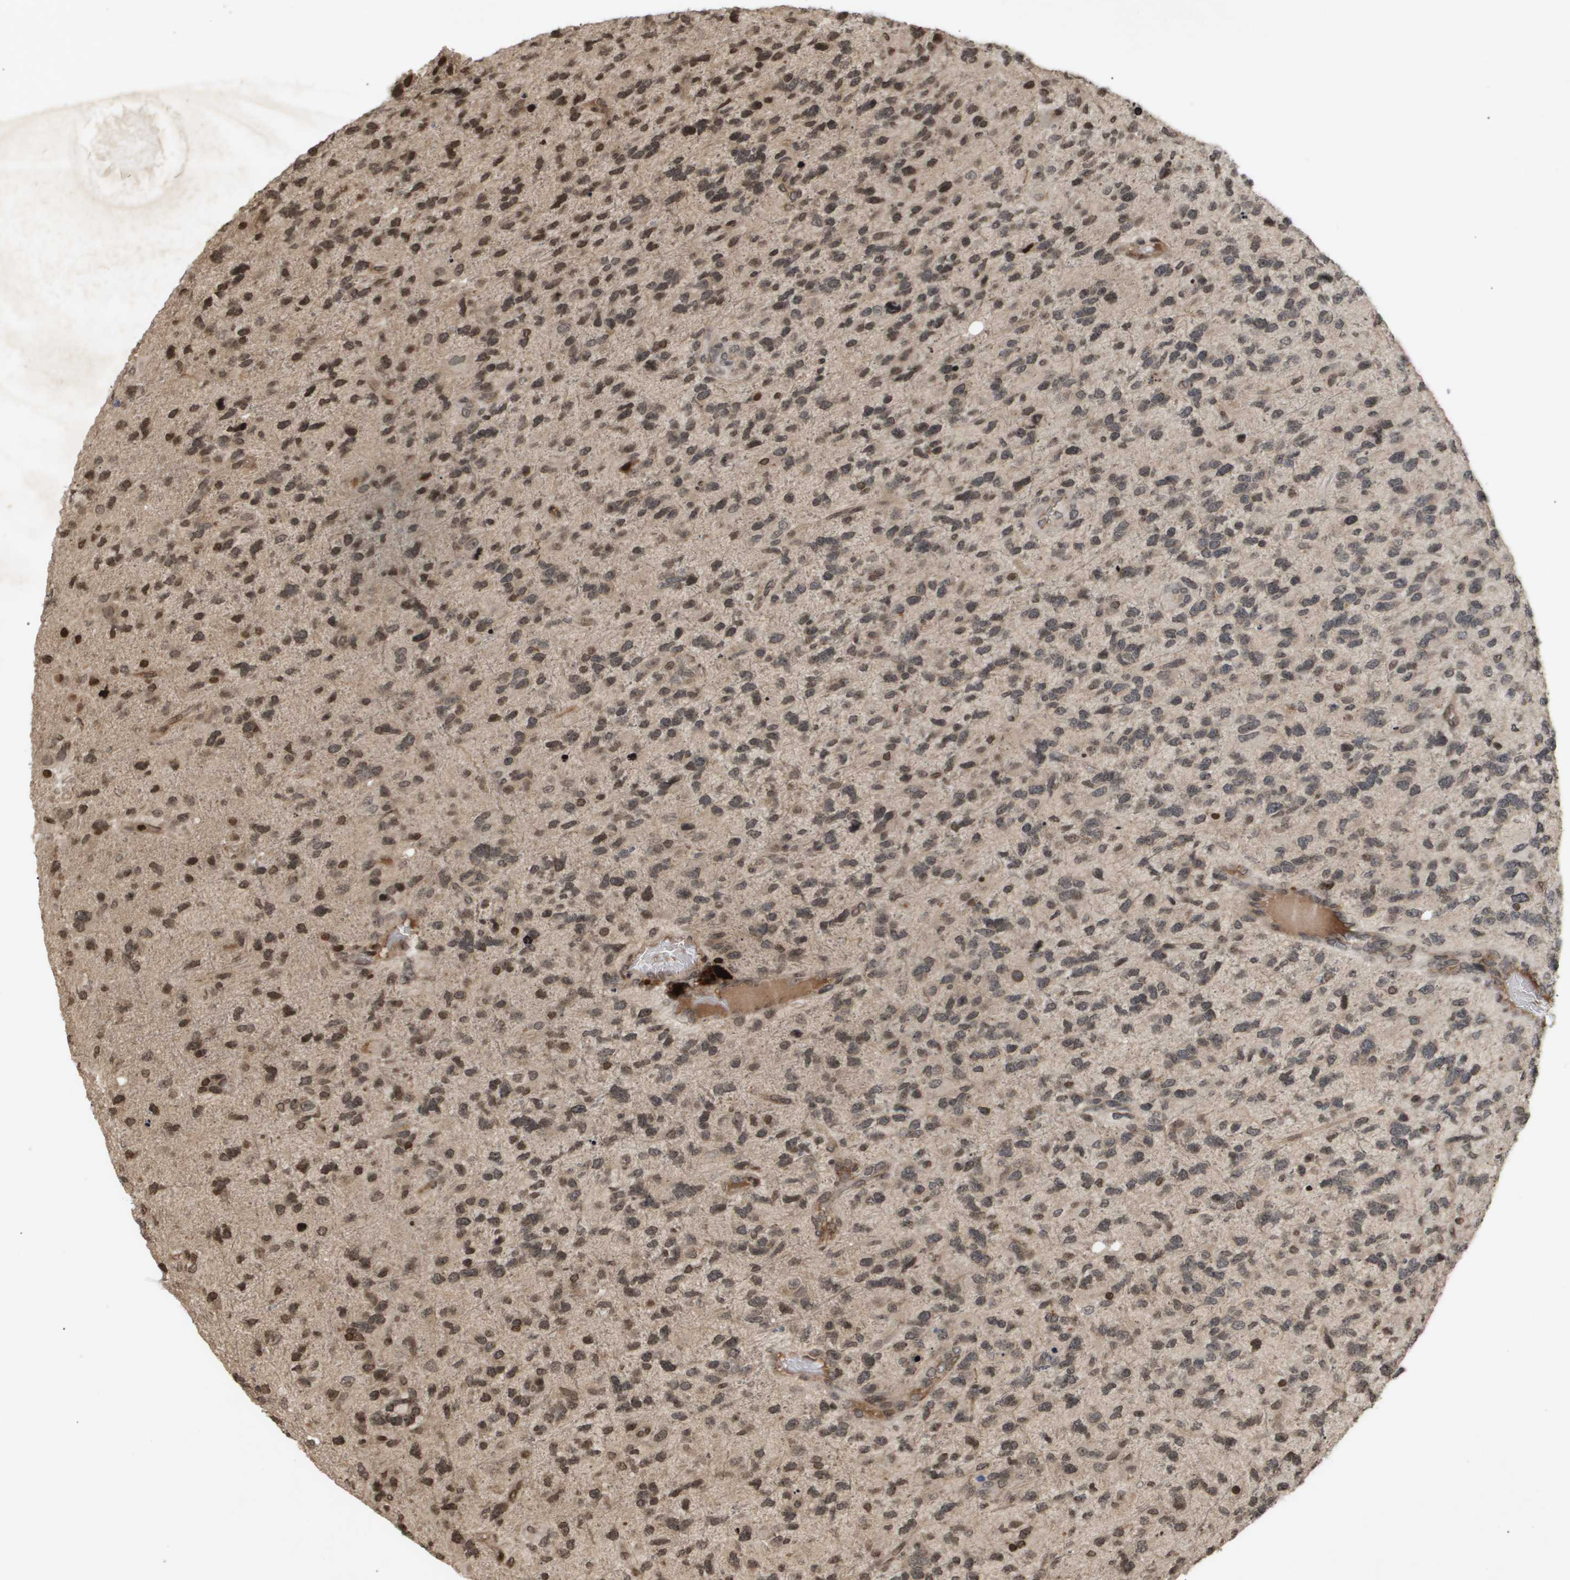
{"staining": {"intensity": "moderate", "quantity": "25%-75%", "location": "cytoplasmic/membranous,nuclear"}, "tissue": "glioma", "cell_type": "Tumor cells", "image_type": "cancer", "snomed": [{"axis": "morphology", "description": "Glioma, malignant, High grade"}, {"axis": "topography", "description": "Brain"}], "caption": "About 25%-75% of tumor cells in human malignant high-grade glioma exhibit moderate cytoplasmic/membranous and nuclear protein positivity as visualized by brown immunohistochemical staining.", "gene": "HSPA6", "patient": {"sex": "female", "age": 58}}